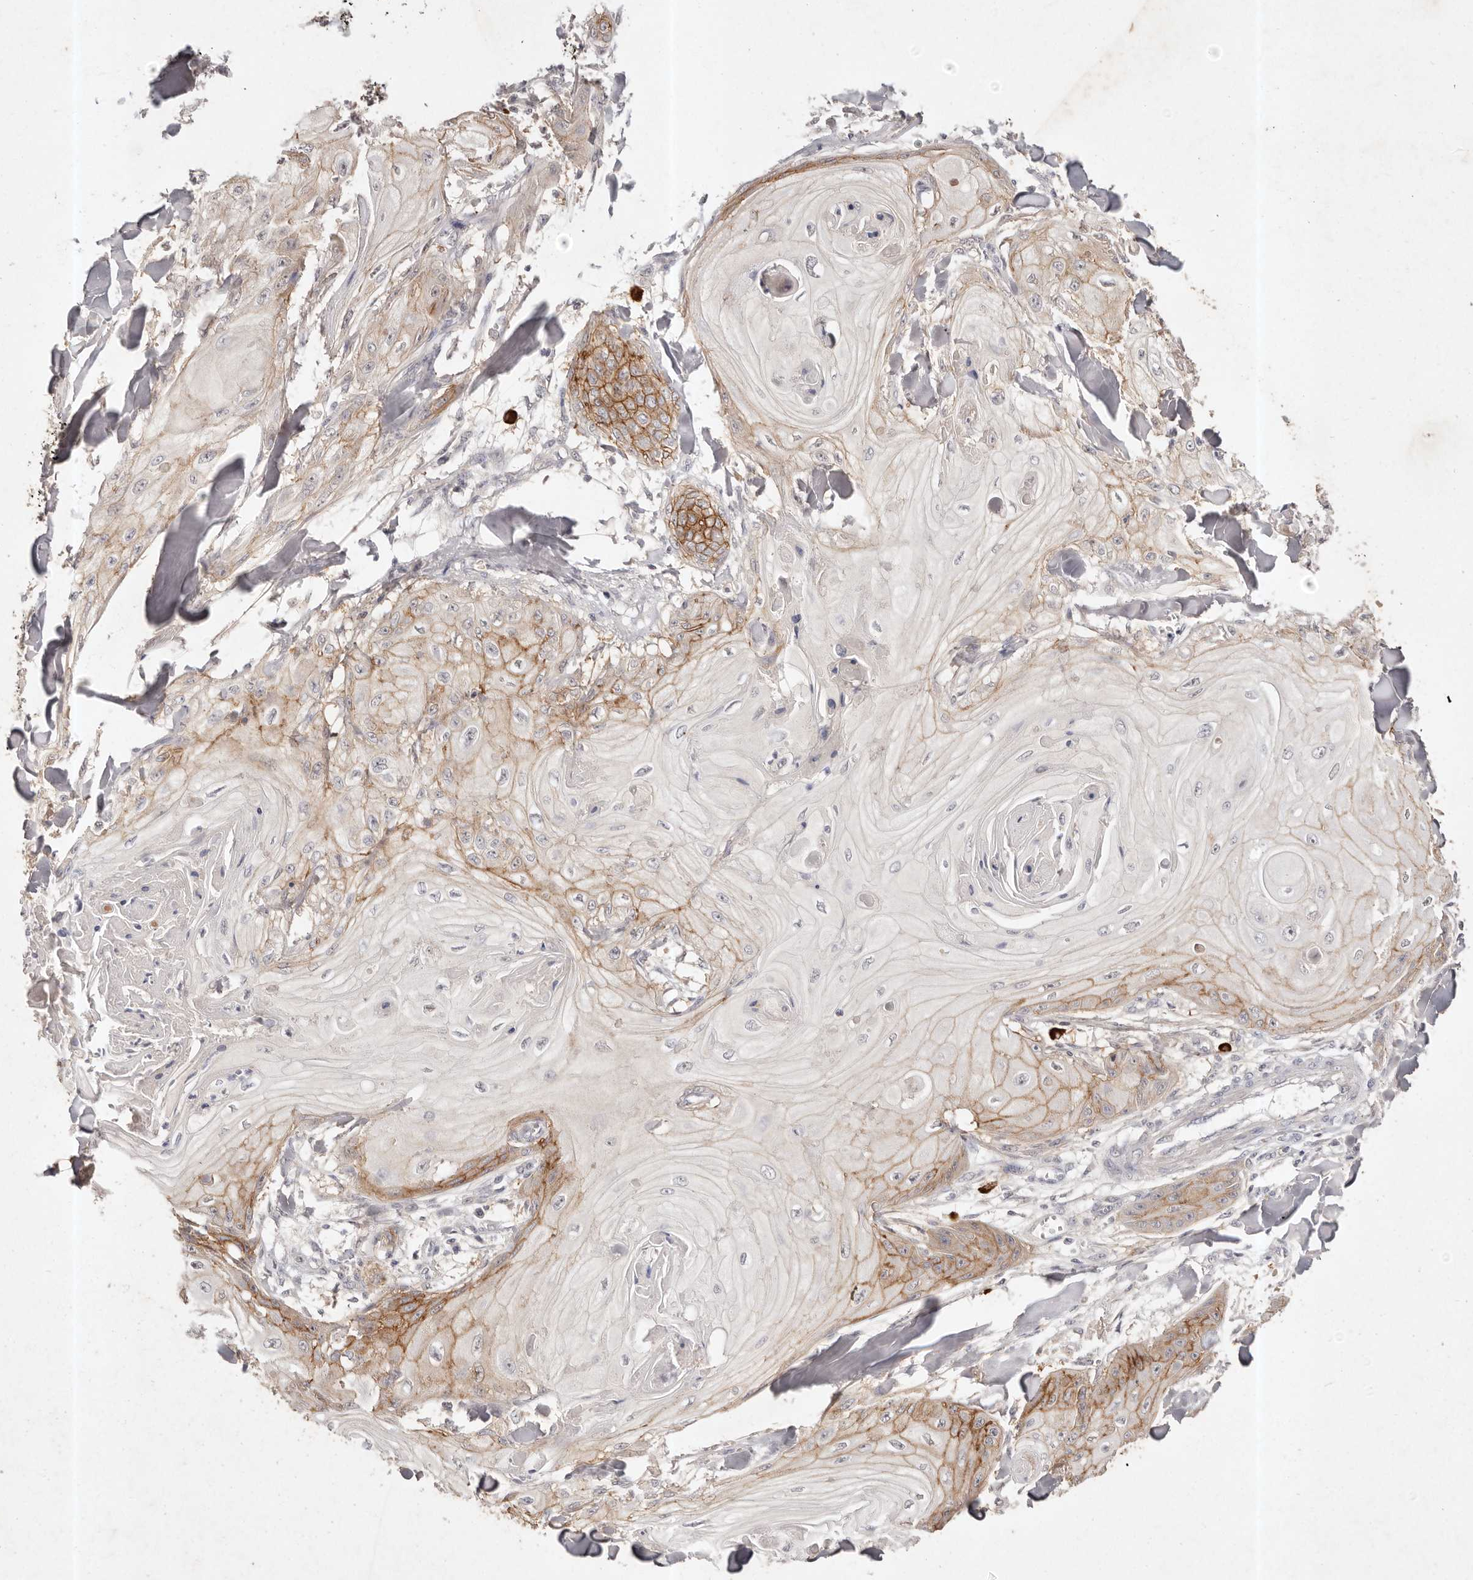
{"staining": {"intensity": "moderate", "quantity": "25%-75%", "location": "cytoplasmic/membranous"}, "tissue": "skin cancer", "cell_type": "Tumor cells", "image_type": "cancer", "snomed": [{"axis": "morphology", "description": "Squamous cell carcinoma, NOS"}, {"axis": "topography", "description": "Skin"}], "caption": "Moderate cytoplasmic/membranous positivity for a protein is identified in approximately 25%-75% of tumor cells of skin squamous cell carcinoma using IHC.", "gene": "CXADR", "patient": {"sex": "male", "age": 74}}